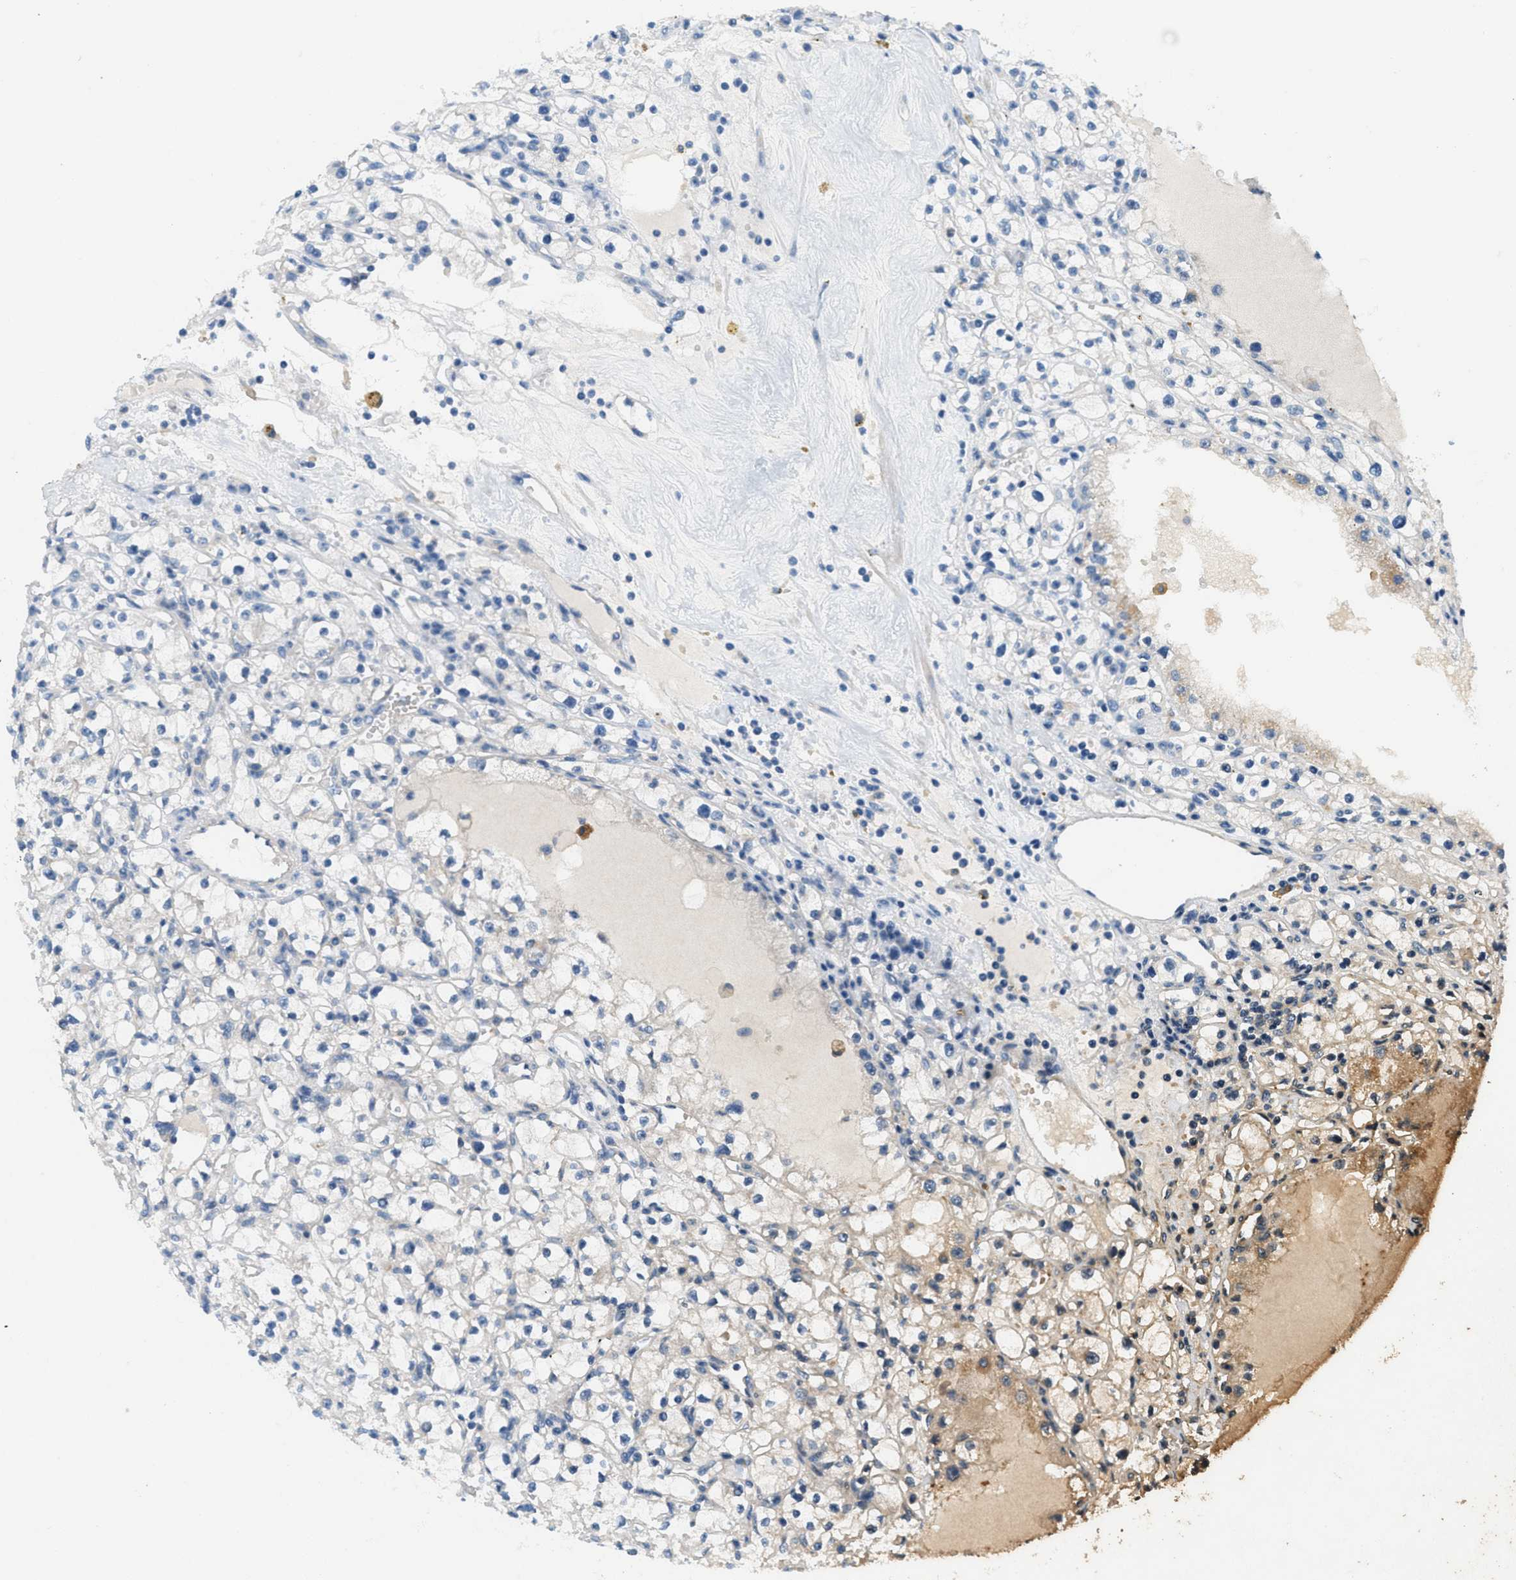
{"staining": {"intensity": "negative", "quantity": "none", "location": "none"}, "tissue": "renal cancer", "cell_type": "Tumor cells", "image_type": "cancer", "snomed": [{"axis": "morphology", "description": "Adenocarcinoma, NOS"}, {"axis": "topography", "description": "Kidney"}], "caption": "The IHC image has no significant staining in tumor cells of adenocarcinoma (renal) tissue. Brightfield microscopy of immunohistochemistry (IHC) stained with DAB (3,3'-diaminobenzidine) (brown) and hematoxylin (blue), captured at high magnification.", "gene": "ADCY6", "patient": {"sex": "male", "age": 56}}